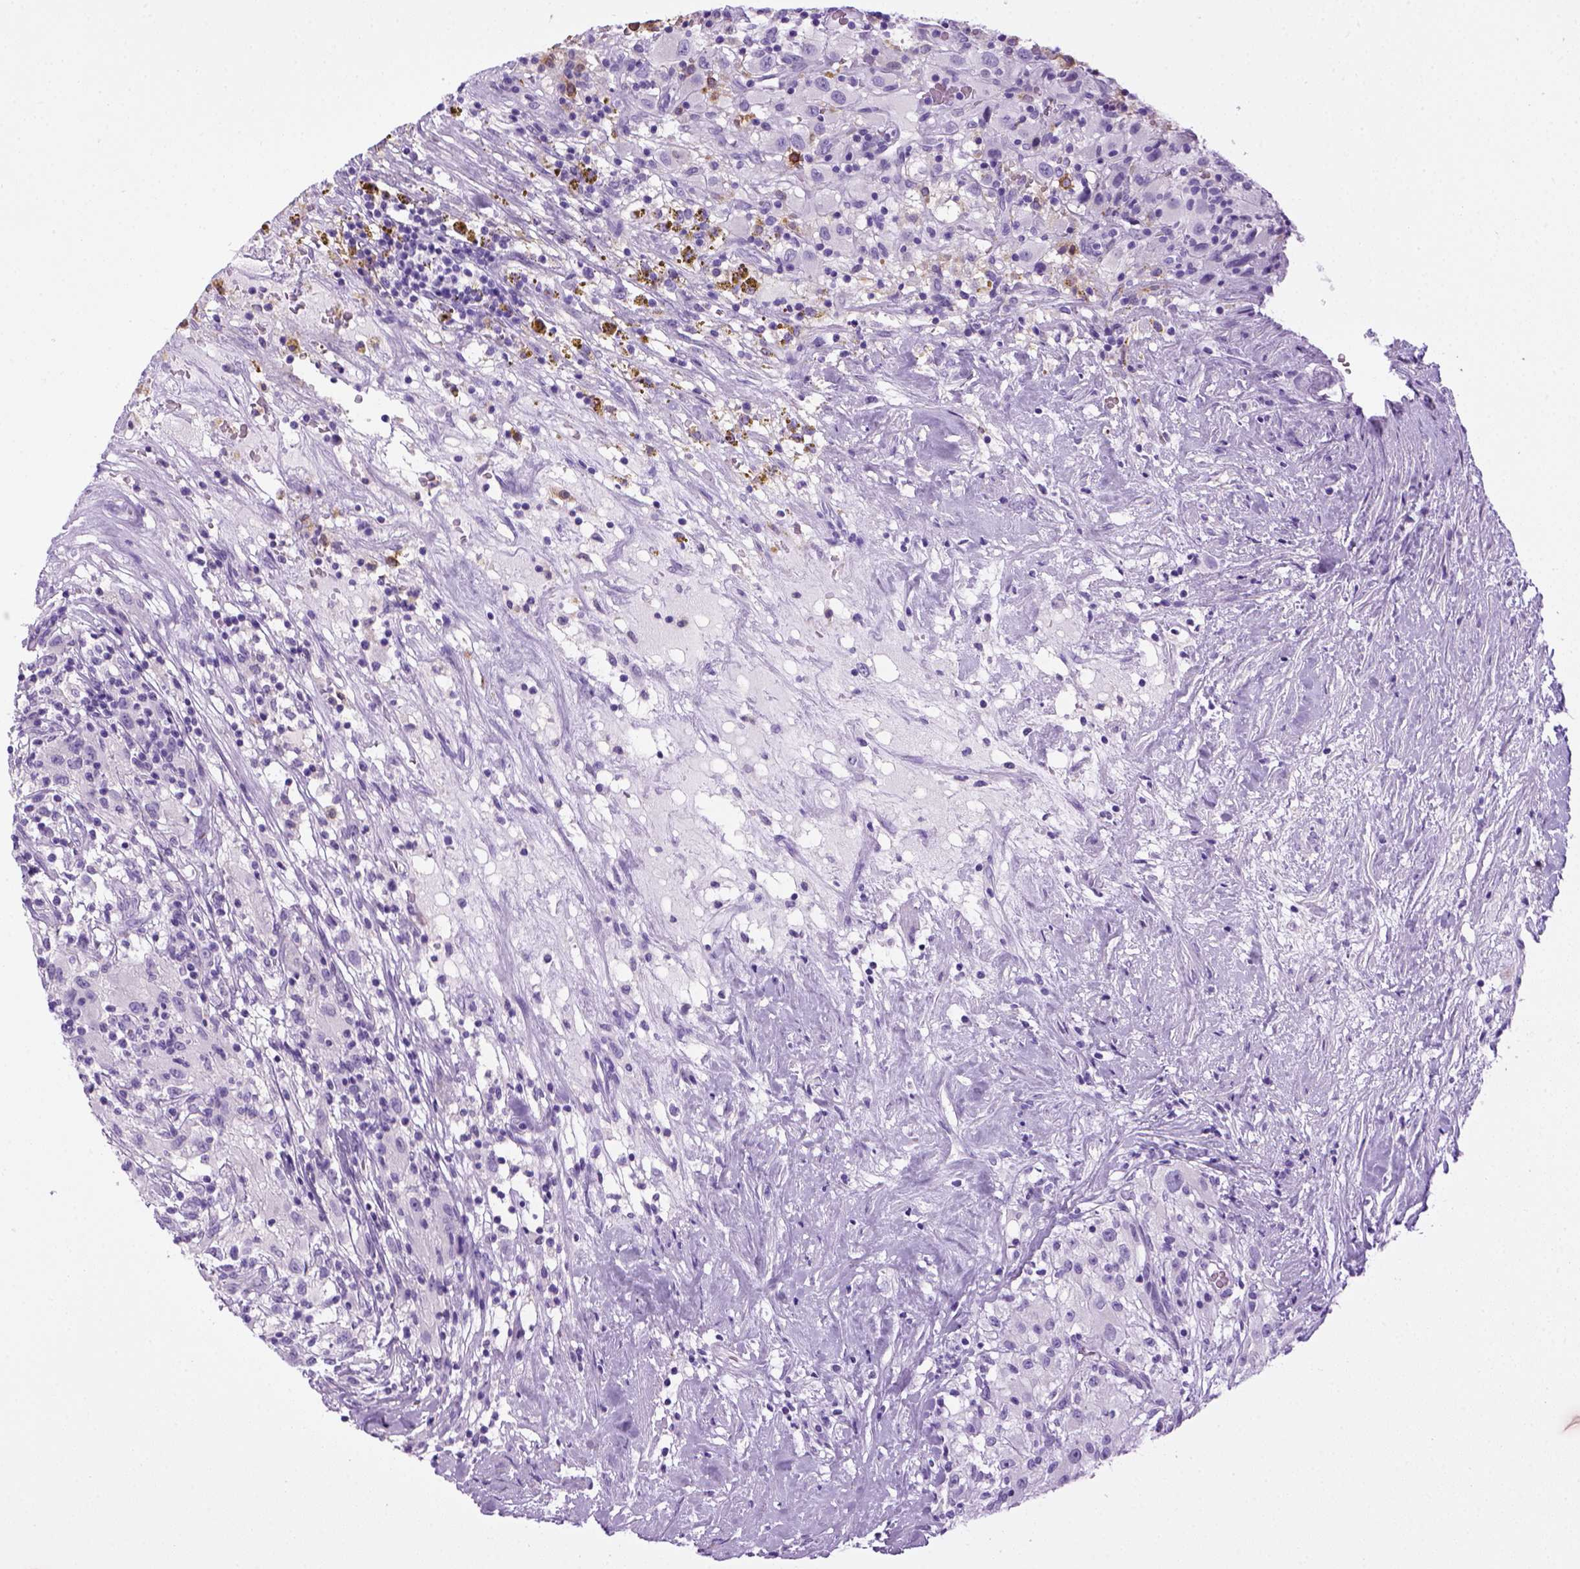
{"staining": {"intensity": "negative", "quantity": "none", "location": "none"}, "tissue": "renal cancer", "cell_type": "Tumor cells", "image_type": "cancer", "snomed": [{"axis": "morphology", "description": "Adenocarcinoma, NOS"}, {"axis": "topography", "description": "Kidney"}], "caption": "High magnification brightfield microscopy of renal cancer (adenocarcinoma) stained with DAB (3,3'-diaminobenzidine) (brown) and counterstained with hematoxylin (blue): tumor cells show no significant staining. (DAB (3,3'-diaminobenzidine) immunohistochemistry with hematoxylin counter stain).", "gene": "SGCG", "patient": {"sex": "female", "age": 67}}